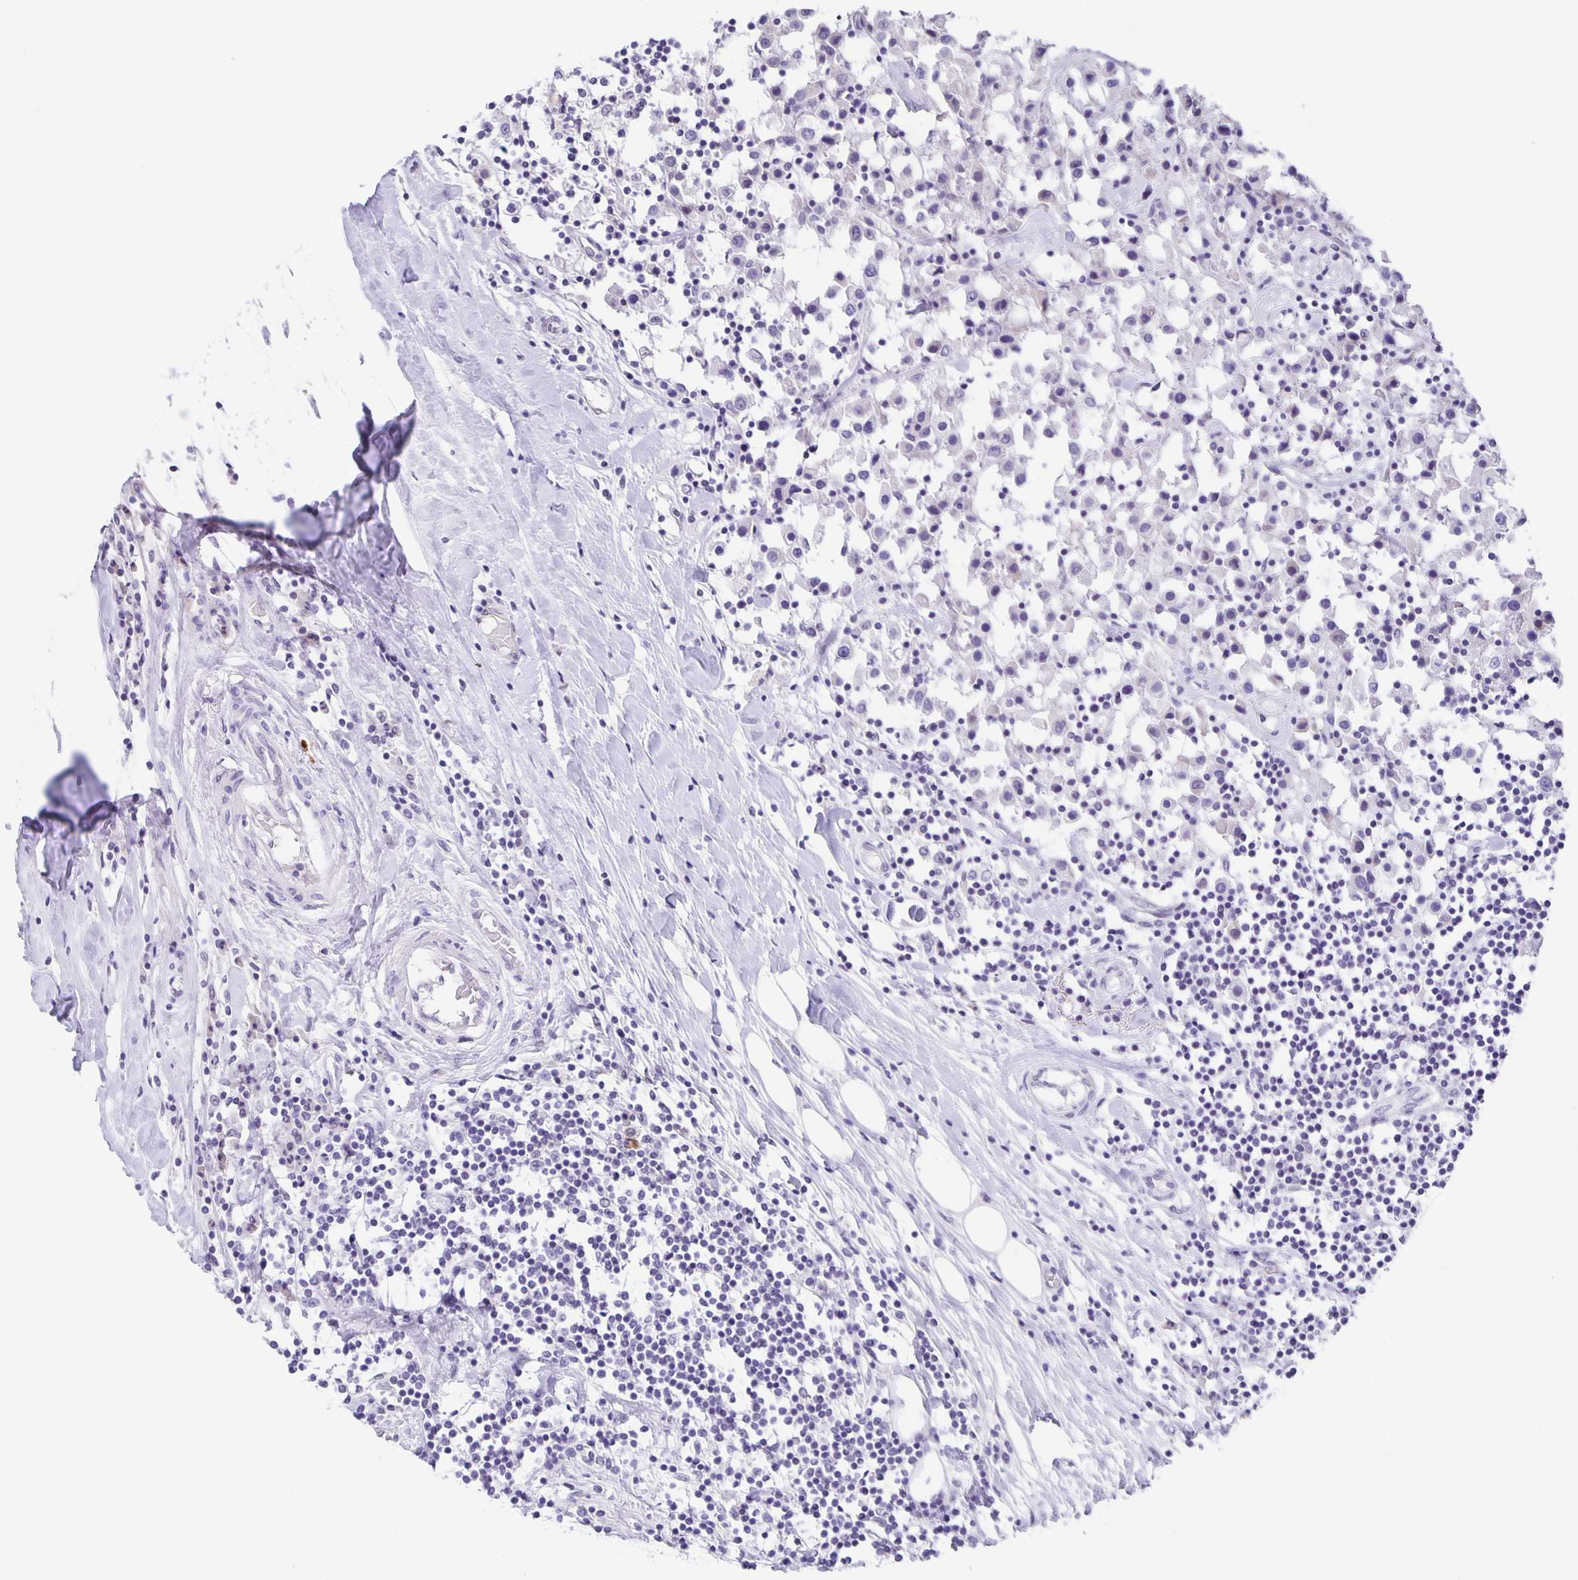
{"staining": {"intensity": "negative", "quantity": "none", "location": "none"}, "tissue": "breast cancer", "cell_type": "Tumor cells", "image_type": "cancer", "snomed": [{"axis": "morphology", "description": "Duct carcinoma"}, {"axis": "topography", "description": "Breast"}], "caption": "Breast cancer was stained to show a protein in brown. There is no significant expression in tumor cells.", "gene": "PHRF1", "patient": {"sex": "female", "age": 61}}